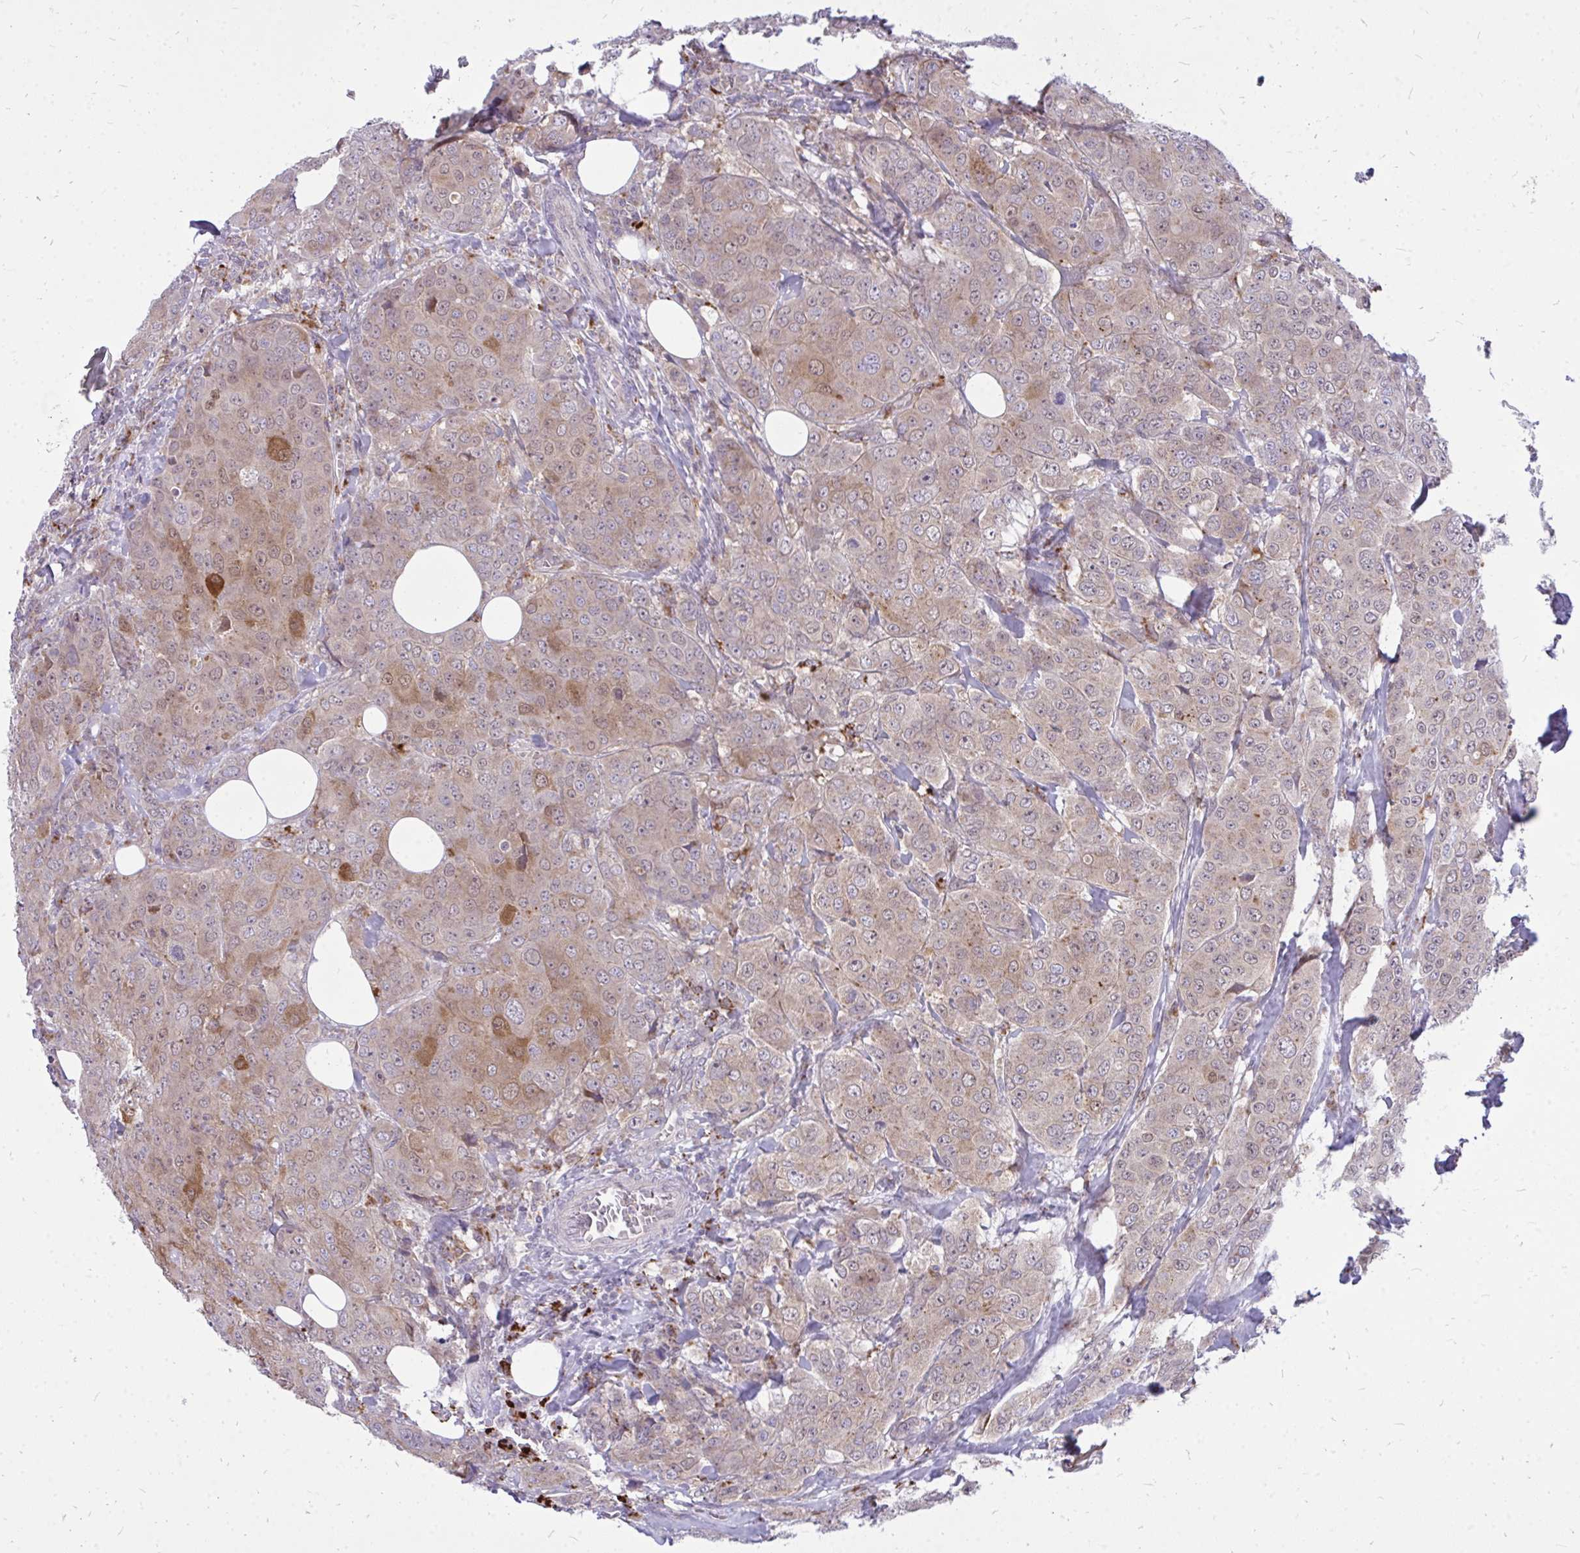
{"staining": {"intensity": "moderate", "quantity": "<25%", "location": "cytoplasmic/membranous,nuclear"}, "tissue": "breast cancer", "cell_type": "Tumor cells", "image_type": "cancer", "snomed": [{"axis": "morphology", "description": "Duct carcinoma"}, {"axis": "topography", "description": "Breast"}], "caption": "Breast cancer (infiltrating ductal carcinoma) stained with IHC shows moderate cytoplasmic/membranous and nuclear positivity in about <25% of tumor cells.", "gene": "ZSCAN25", "patient": {"sex": "female", "age": 43}}